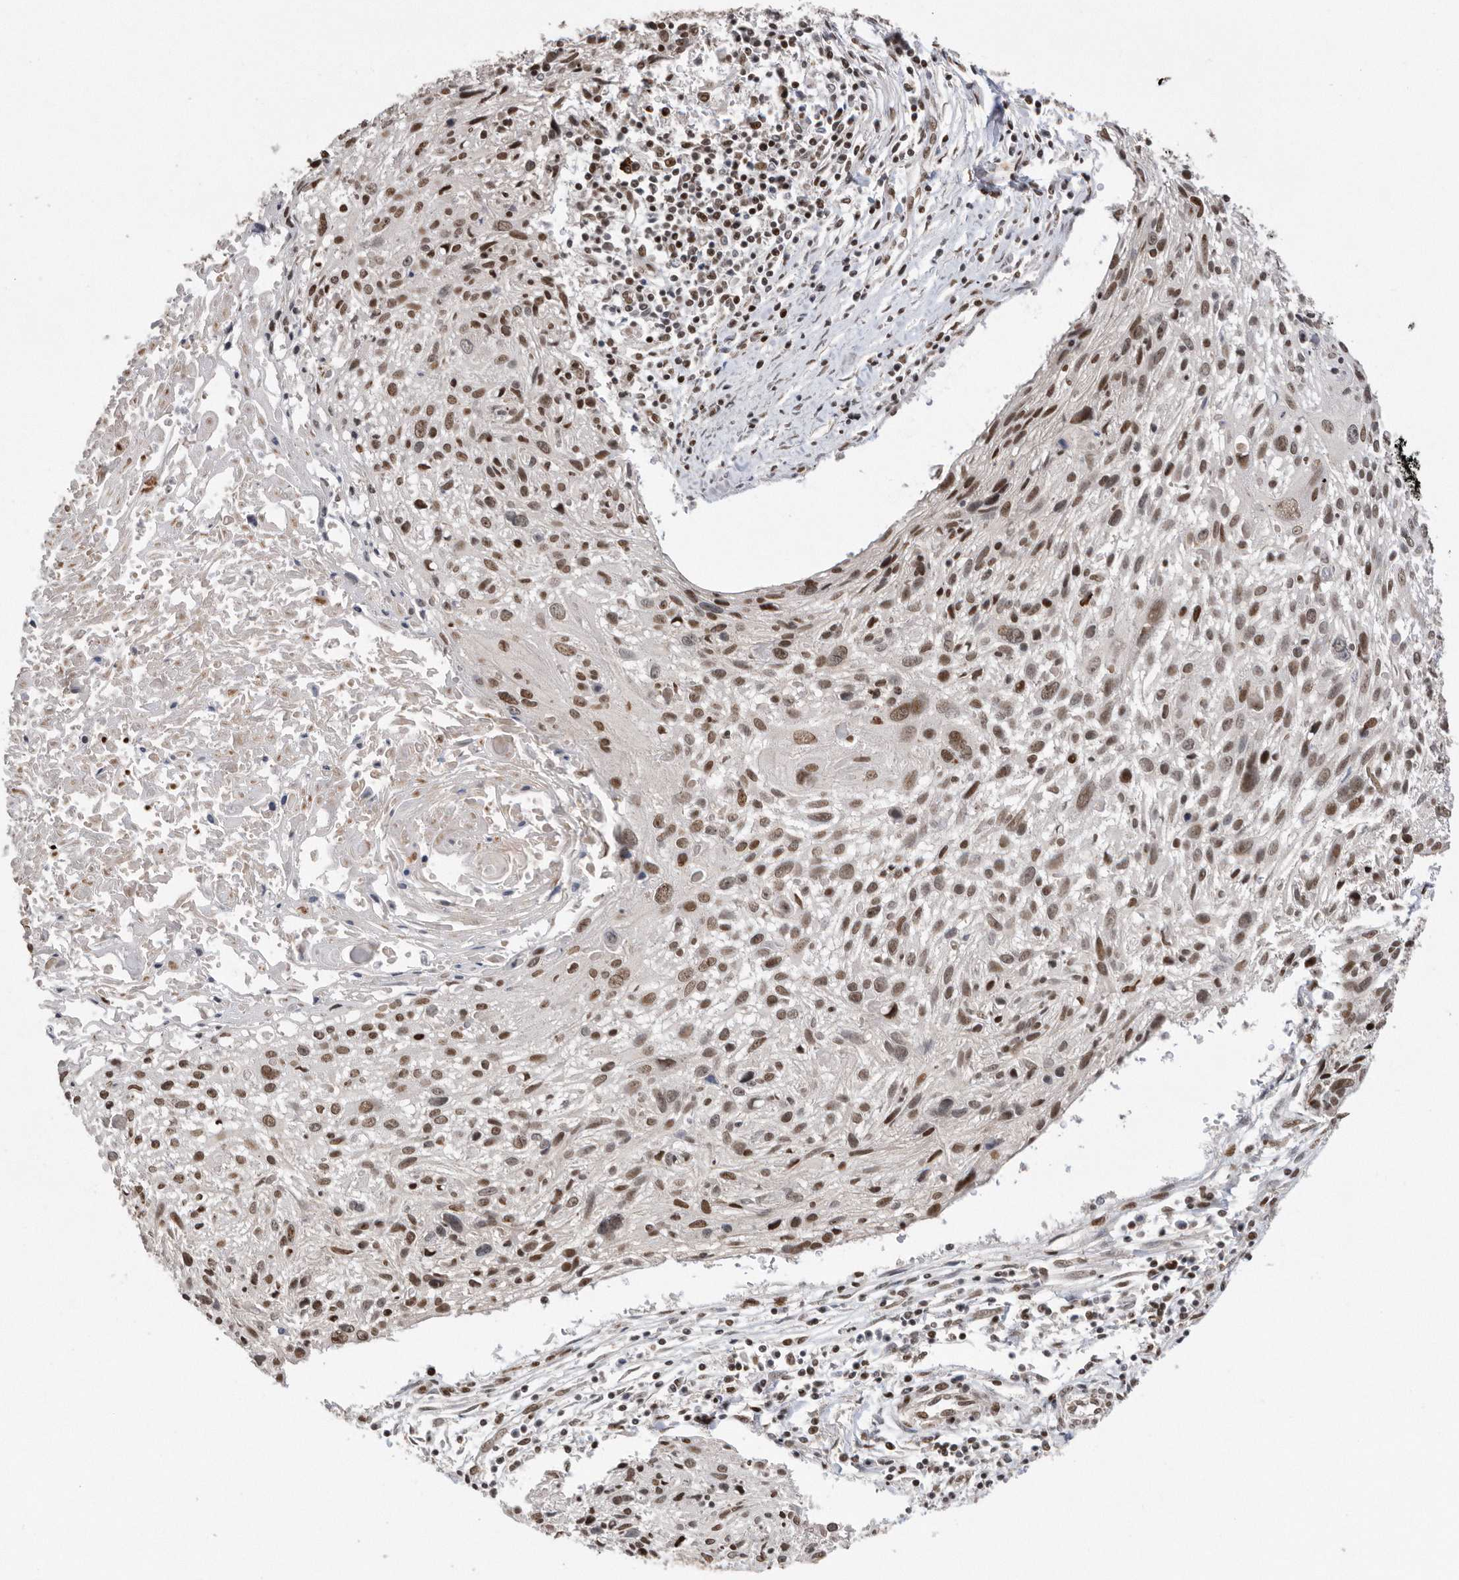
{"staining": {"intensity": "moderate", "quantity": ">75%", "location": "nuclear"}, "tissue": "cervical cancer", "cell_type": "Tumor cells", "image_type": "cancer", "snomed": [{"axis": "morphology", "description": "Squamous cell carcinoma, NOS"}, {"axis": "topography", "description": "Cervix"}], "caption": "Immunohistochemistry (IHC) of human squamous cell carcinoma (cervical) displays medium levels of moderate nuclear staining in approximately >75% of tumor cells. (IHC, brightfield microscopy, high magnification).", "gene": "TDRD3", "patient": {"sex": "female", "age": 51}}